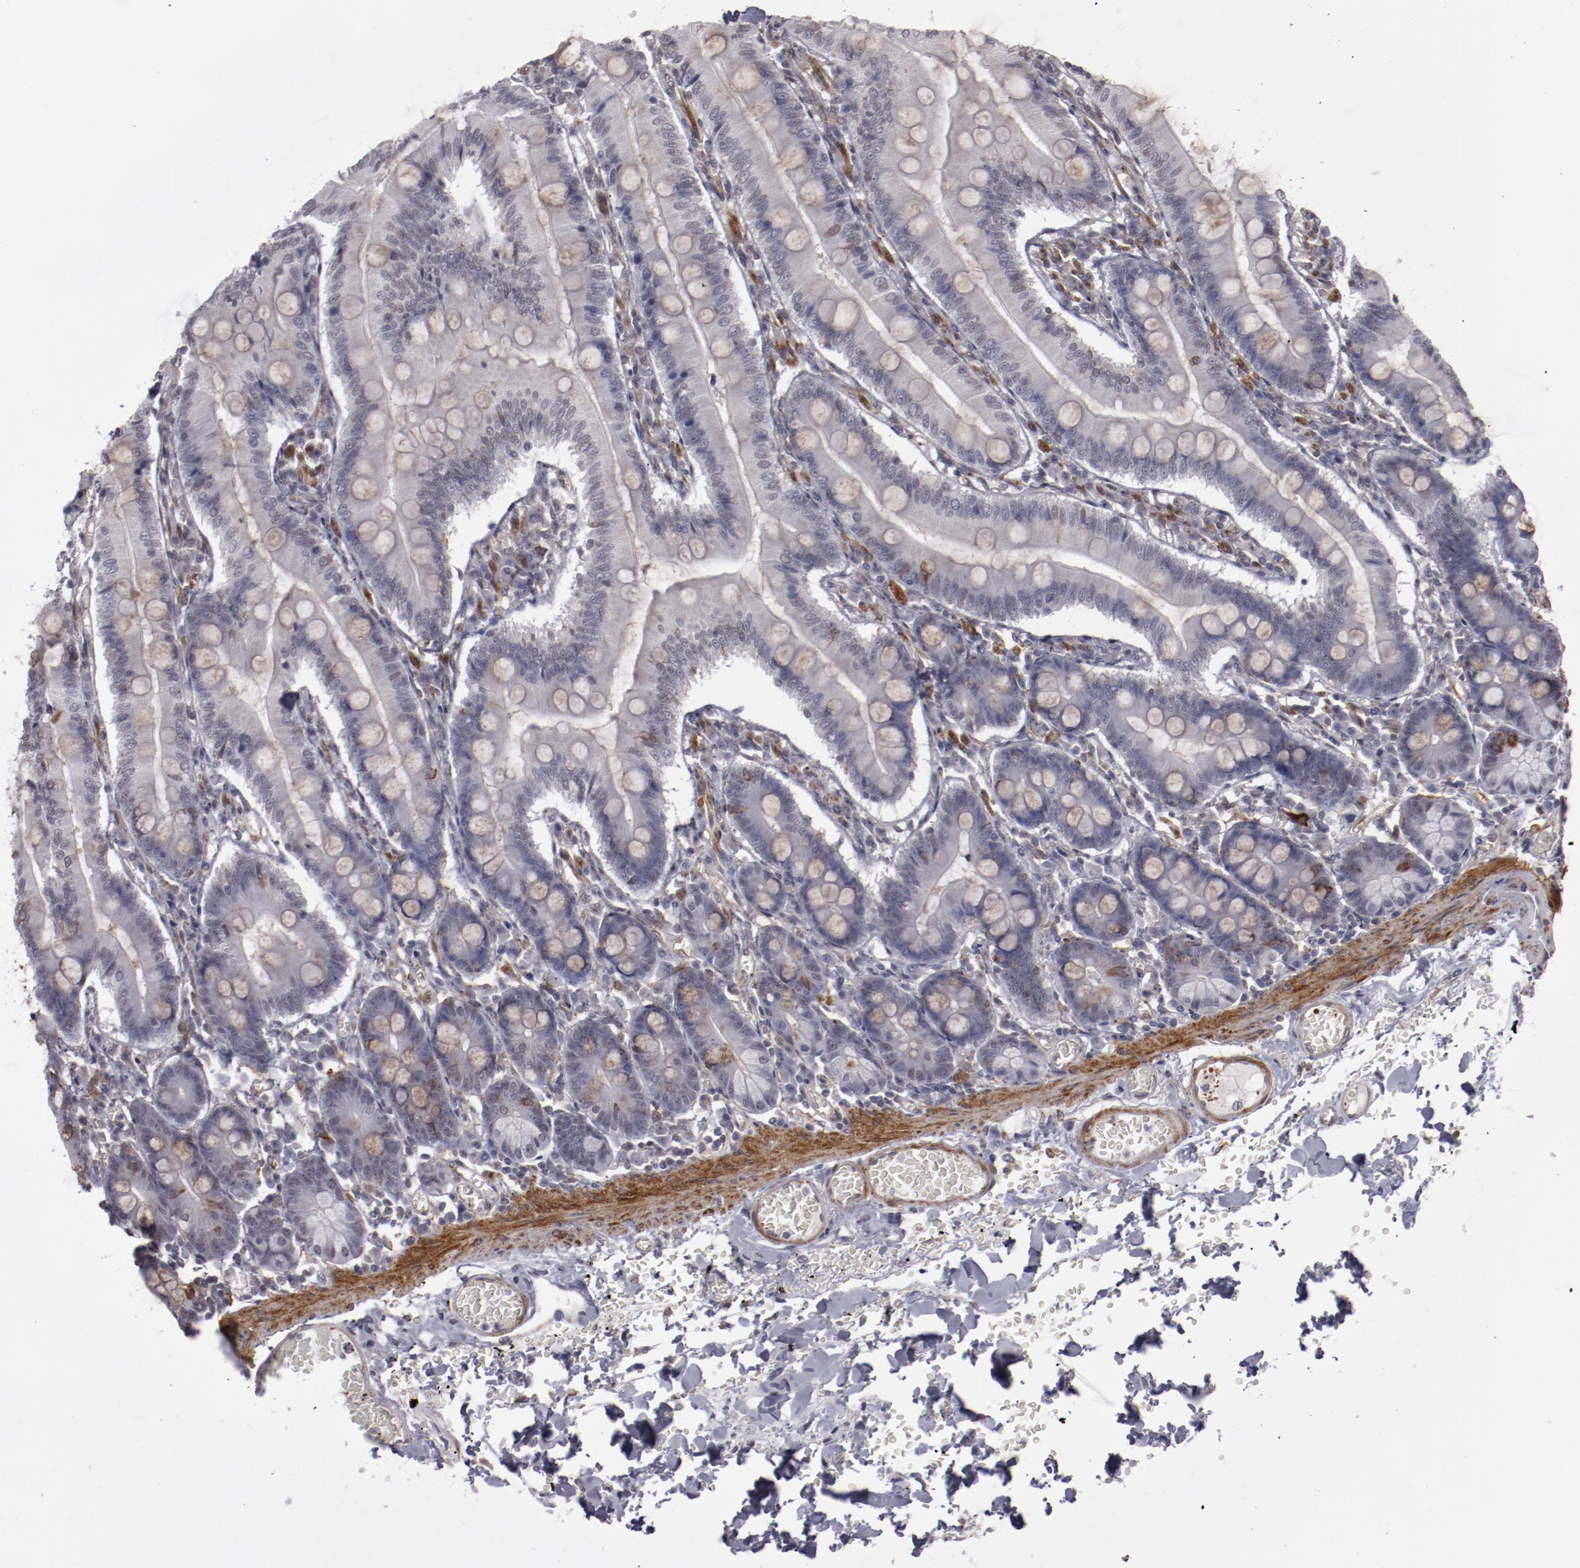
{"staining": {"intensity": "negative", "quantity": "none", "location": "none"}, "tissue": "small intestine", "cell_type": "Glandular cells", "image_type": "normal", "snomed": [{"axis": "morphology", "description": "Normal tissue, NOS"}, {"axis": "topography", "description": "Small intestine"}], "caption": "Immunohistochemical staining of benign small intestine displays no significant positivity in glandular cells. Brightfield microscopy of immunohistochemistry stained with DAB (brown) and hematoxylin (blue), captured at high magnification.", "gene": "LEF1", "patient": {"sex": "male", "age": 71}}